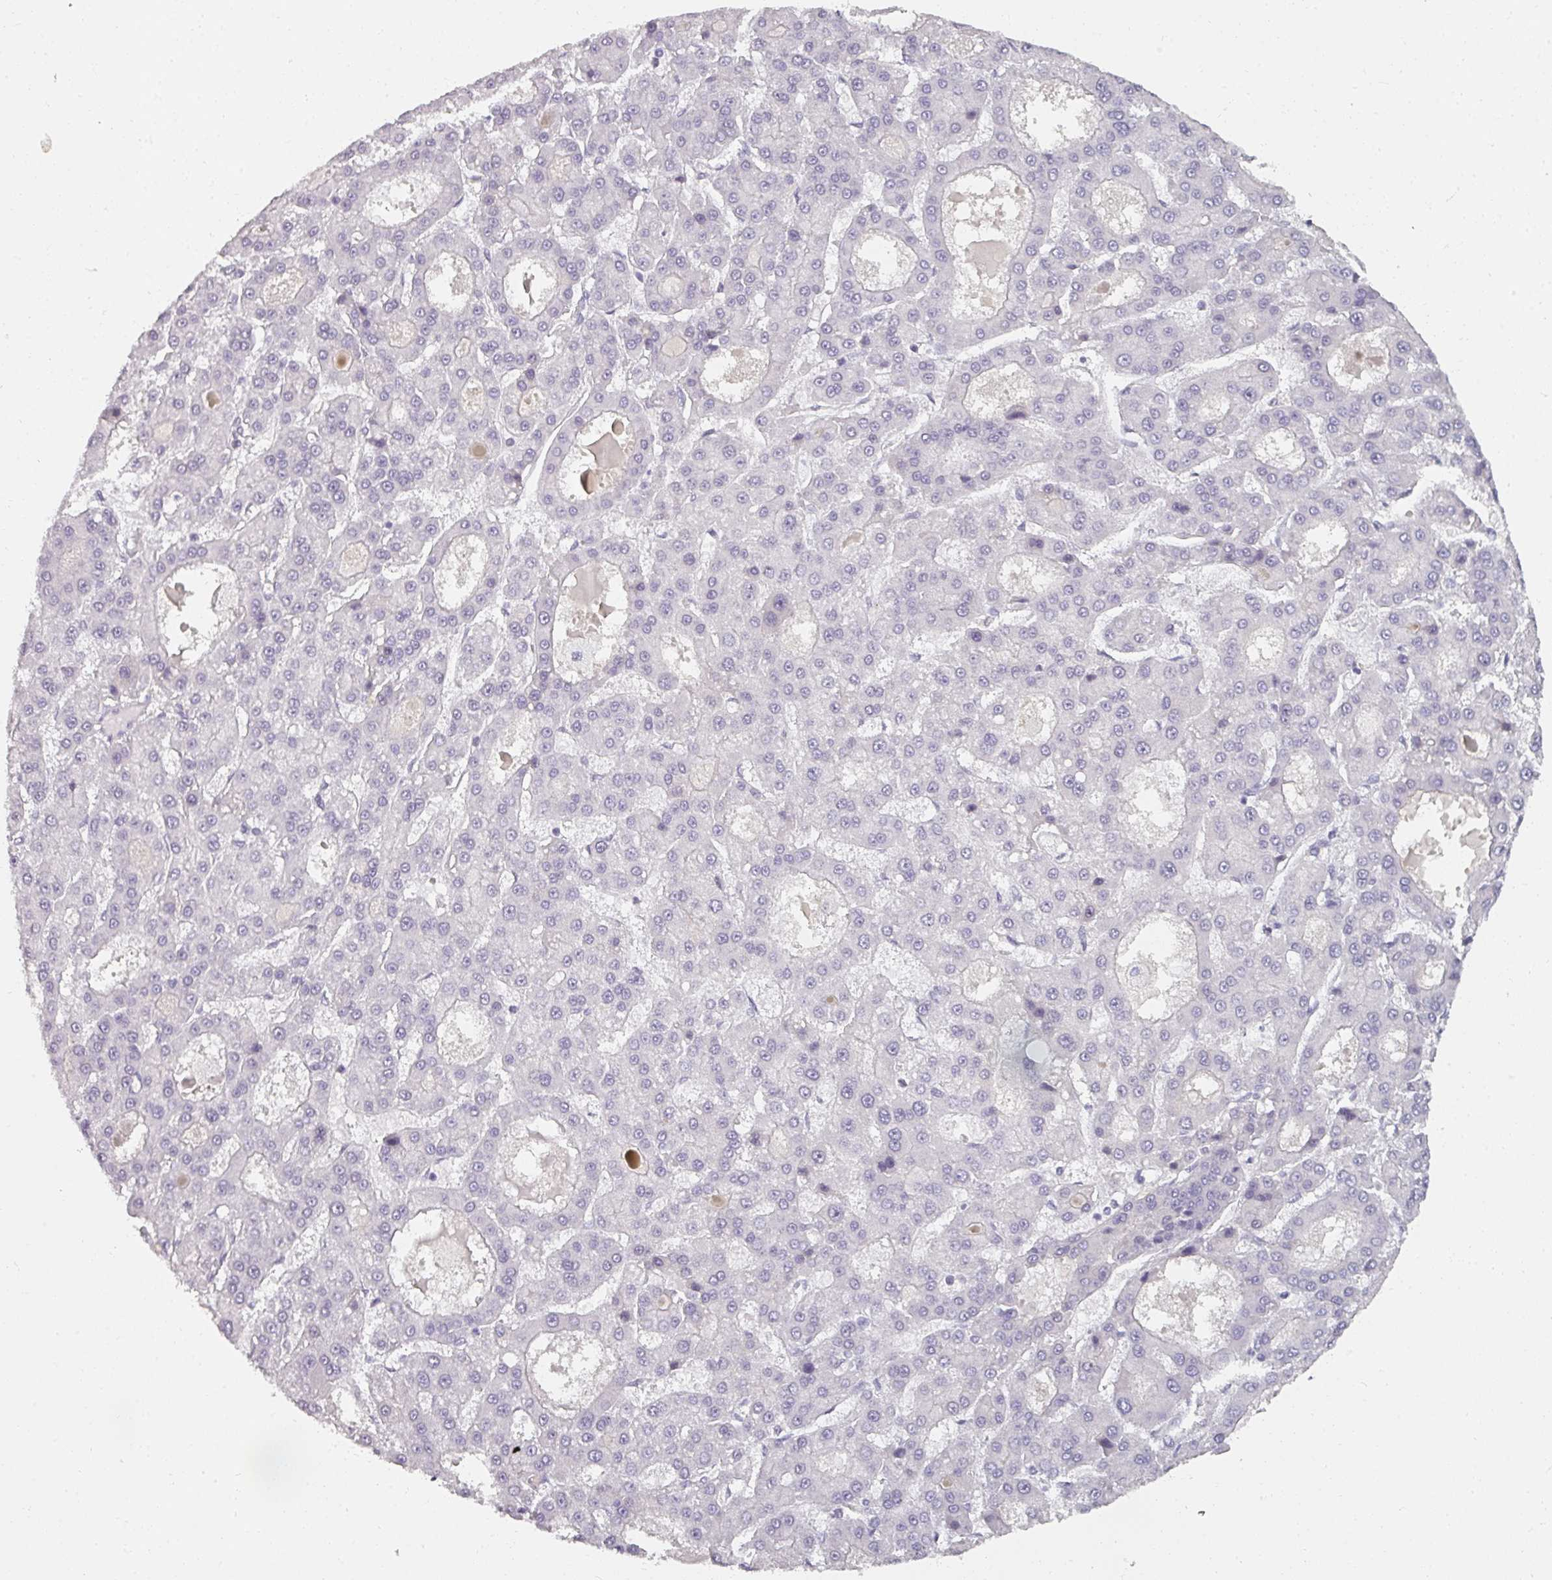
{"staining": {"intensity": "negative", "quantity": "none", "location": "none"}, "tissue": "liver cancer", "cell_type": "Tumor cells", "image_type": "cancer", "snomed": [{"axis": "morphology", "description": "Carcinoma, Hepatocellular, NOS"}, {"axis": "topography", "description": "Liver"}], "caption": "A micrograph of human liver hepatocellular carcinoma is negative for staining in tumor cells.", "gene": "REG3G", "patient": {"sex": "male", "age": 70}}